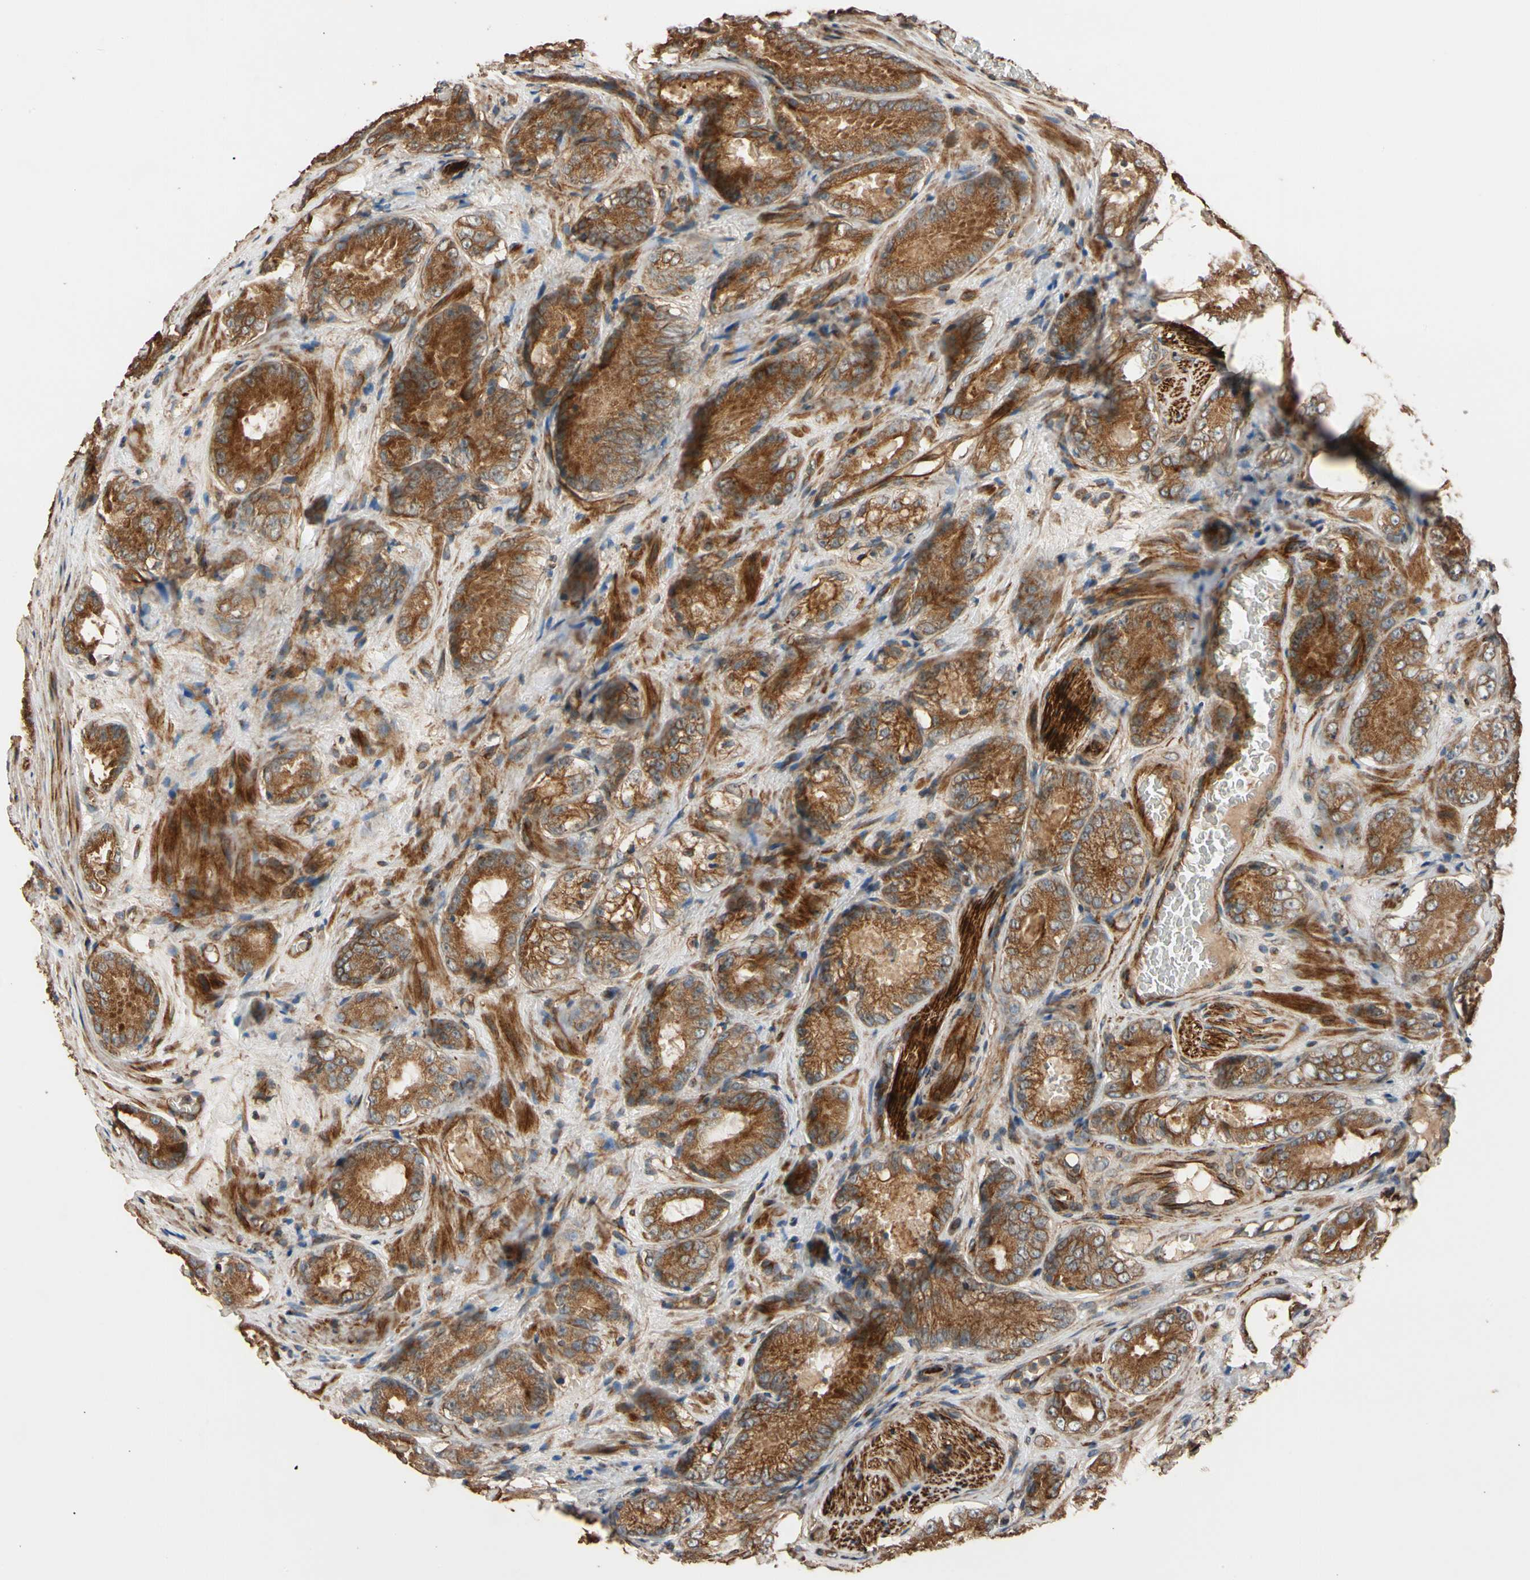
{"staining": {"intensity": "strong", "quantity": ">75%", "location": "cytoplasmic/membranous"}, "tissue": "prostate cancer", "cell_type": "Tumor cells", "image_type": "cancer", "snomed": [{"axis": "morphology", "description": "Adenocarcinoma, High grade"}, {"axis": "topography", "description": "Prostate"}], "caption": "Prostate cancer stained with a brown dye displays strong cytoplasmic/membranous positive staining in approximately >75% of tumor cells.", "gene": "MGRN1", "patient": {"sex": "male", "age": 64}}